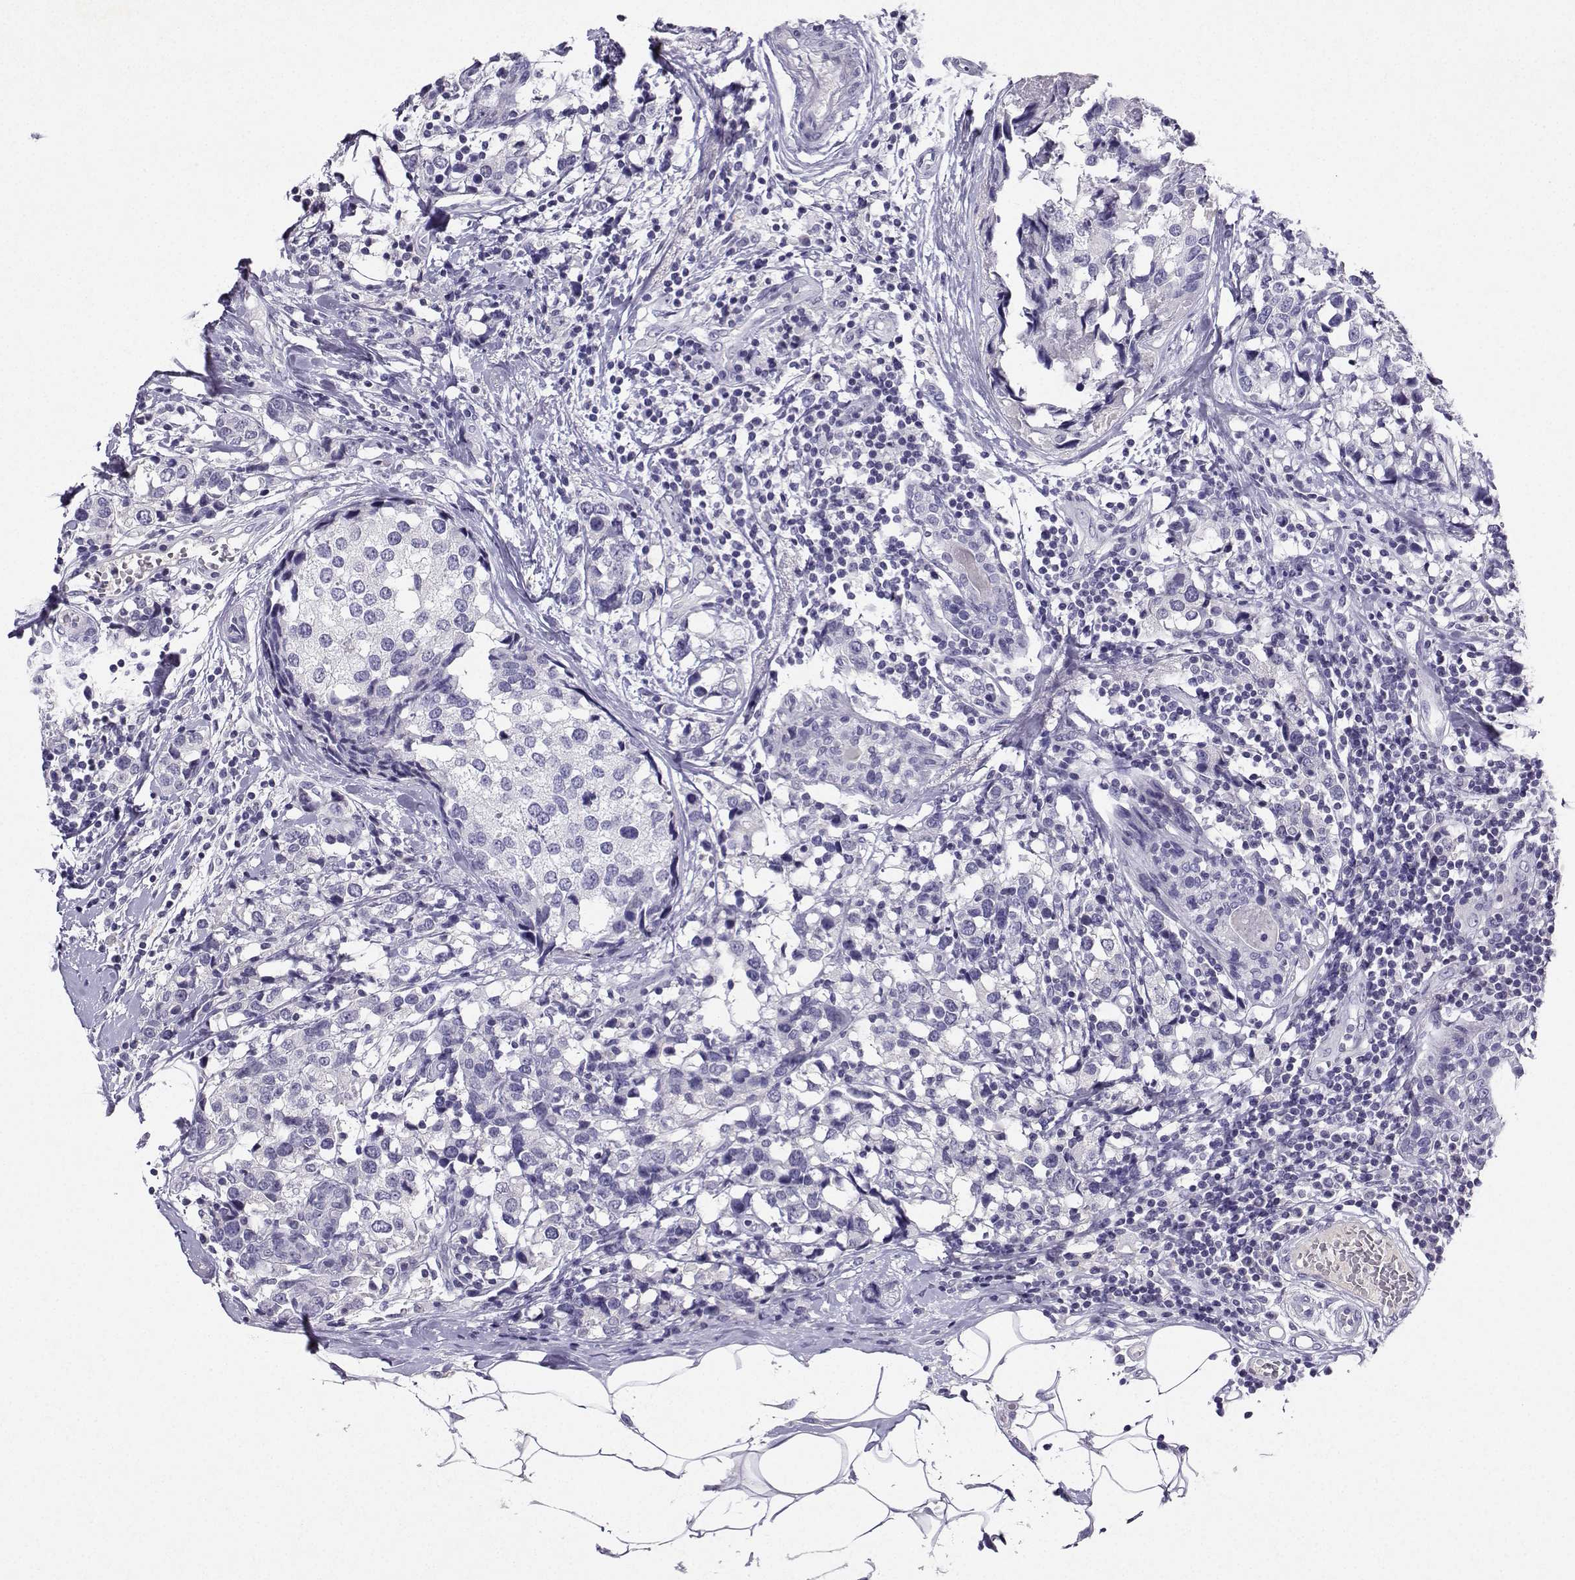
{"staining": {"intensity": "negative", "quantity": "none", "location": "none"}, "tissue": "breast cancer", "cell_type": "Tumor cells", "image_type": "cancer", "snomed": [{"axis": "morphology", "description": "Lobular carcinoma"}, {"axis": "topography", "description": "Breast"}], "caption": "Histopathology image shows no protein positivity in tumor cells of breast lobular carcinoma tissue.", "gene": "GRIK4", "patient": {"sex": "female", "age": 59}}